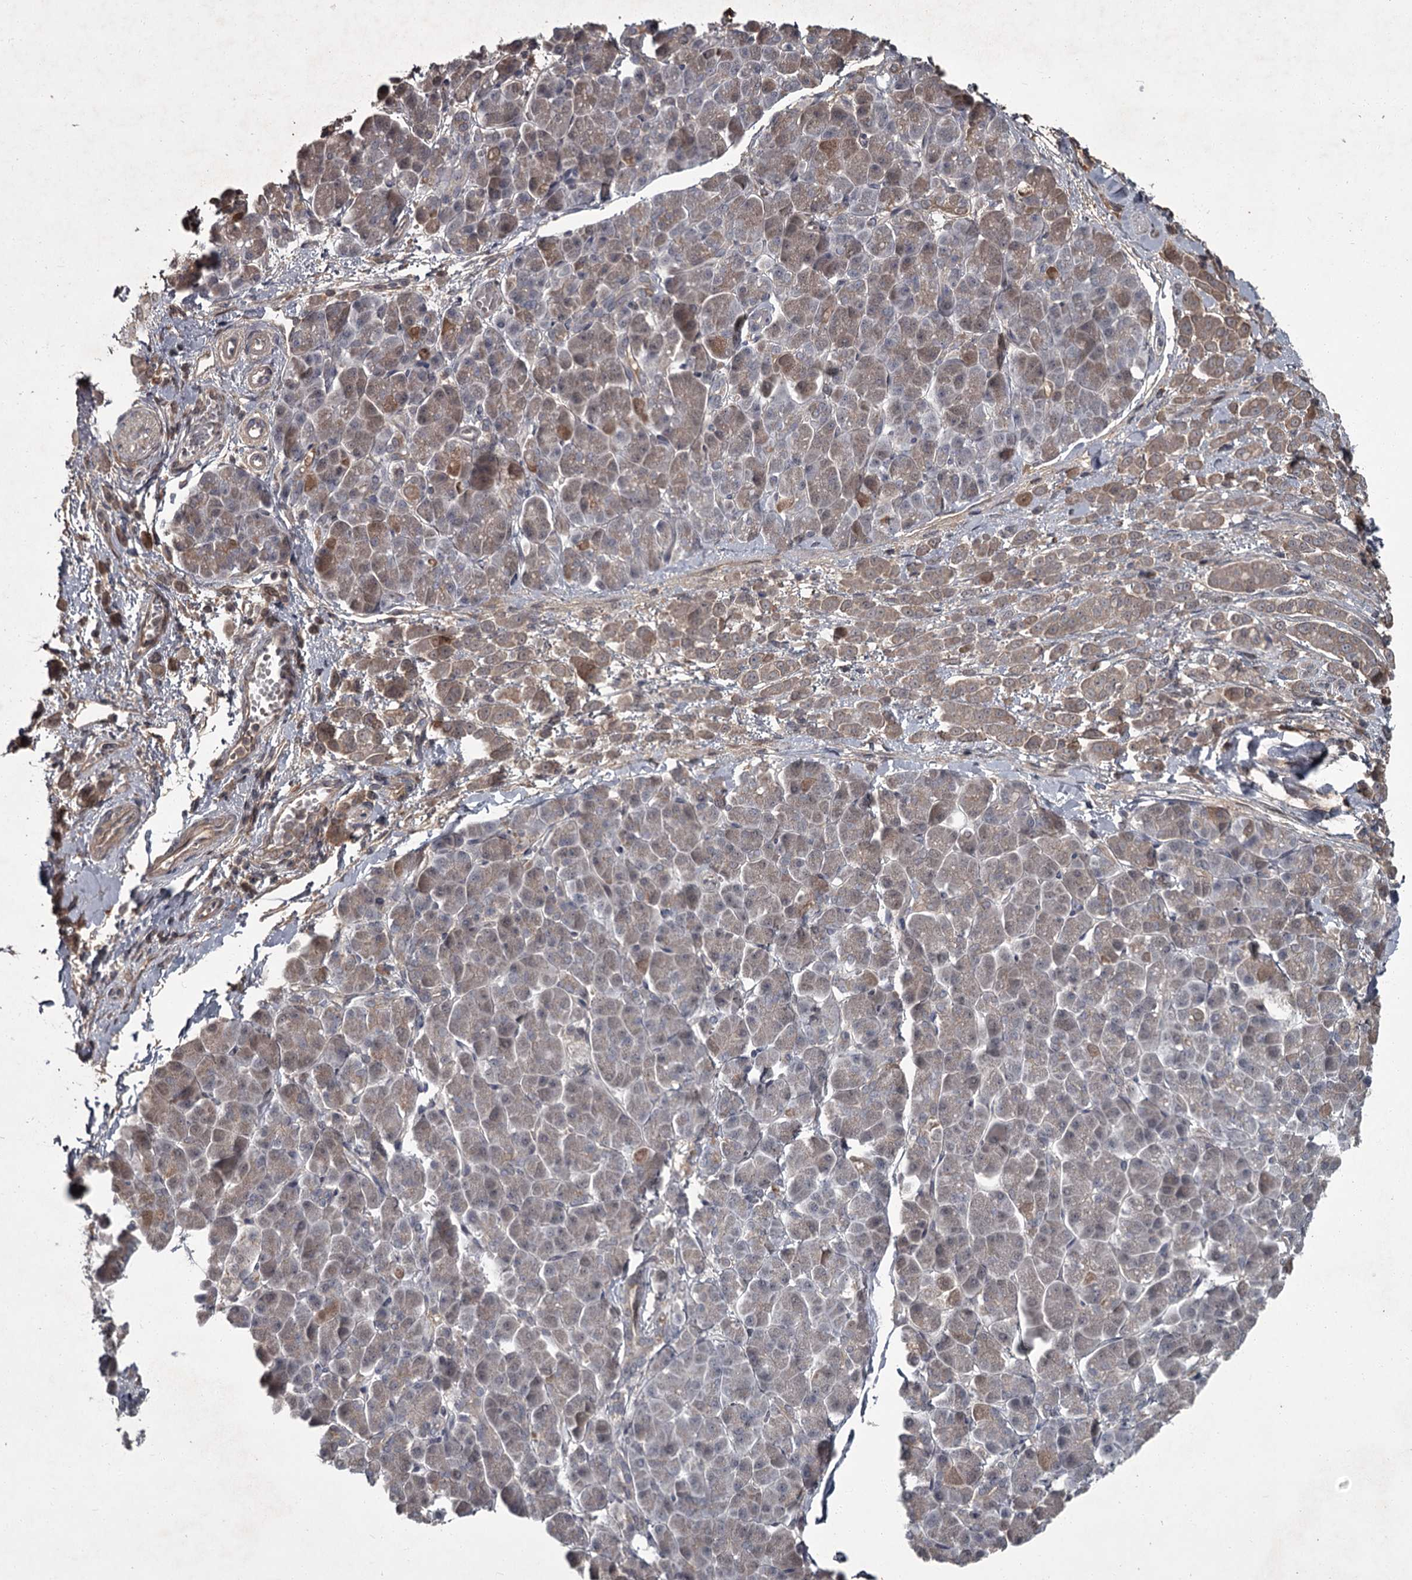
{"staining": {"intensity": "weak", "quantity": ">75%", "location": "cytoplasmic/membranous"}, "tissue": "pancreatic cancer", "cell_type": "Tumor cells", "image_type": "cancer", "snomed": [{"axis": "morphology", "description": "Normal tissue, NOS"}, {"axis": "morphology", "description": "Adenocarcinoma, NOS"}, {"axis": "topography", "description": "Pancreas"}], "caption": "The photomicrograph shows staining of adenocarcinoma (pancreatic), revealing weak cytoplasmic/membranous protein staining (brown color) within tumor cells. The protein is stained brown, and the nuclei are stained in blue (DAB IHC with brightfield microscopy, high magnification).", "gene": "FLVCR2", "patient": {"sex": "female", "age": 64}}